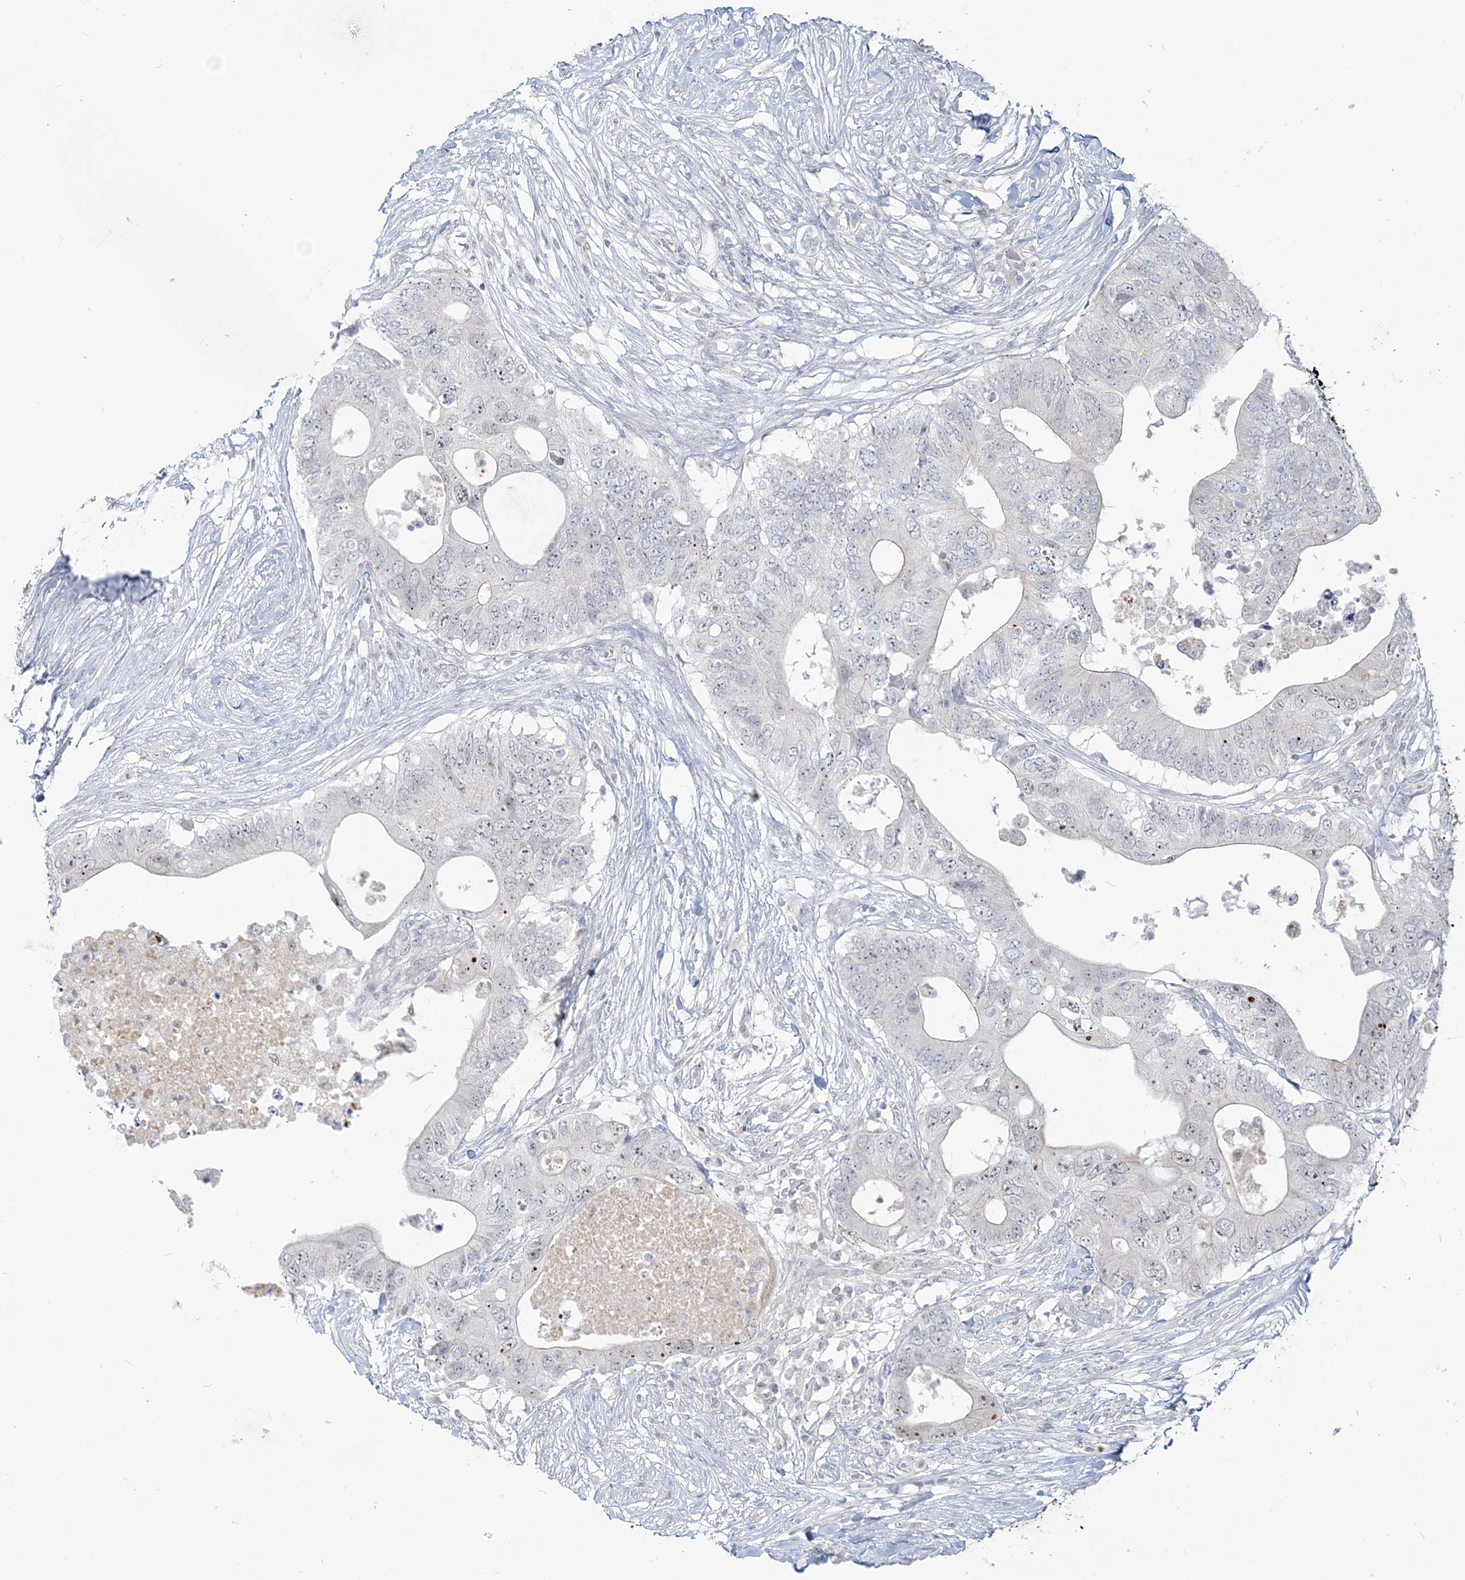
{"staining": {"intensity": "moderate", "quantity": "<25%", "location": "nuclear"}, "tissue": "colorectal cancer", "cell_type": "Tumor cells", "image_type": "cancer", "snomed": [{"axis": "morphology", "description": "Adenocarcinoma, NOS"}, {"axis": "topography", "description": "Colon"}], "caption": "Immunohistochemistry staining of colorectal cancer, which demonstrates low levels of moderate nuclear staining in approximately <25% of tumor cells indicating moderate nuclear protein positivity. The staining was performed using DAB (3,3'-diaminobenzidine) (brown) for protein detection and nuclei were counterstained in hematoxylin (blue).", "gene": "SDAD1", "patient": {"sex": "male", "age": 71}}